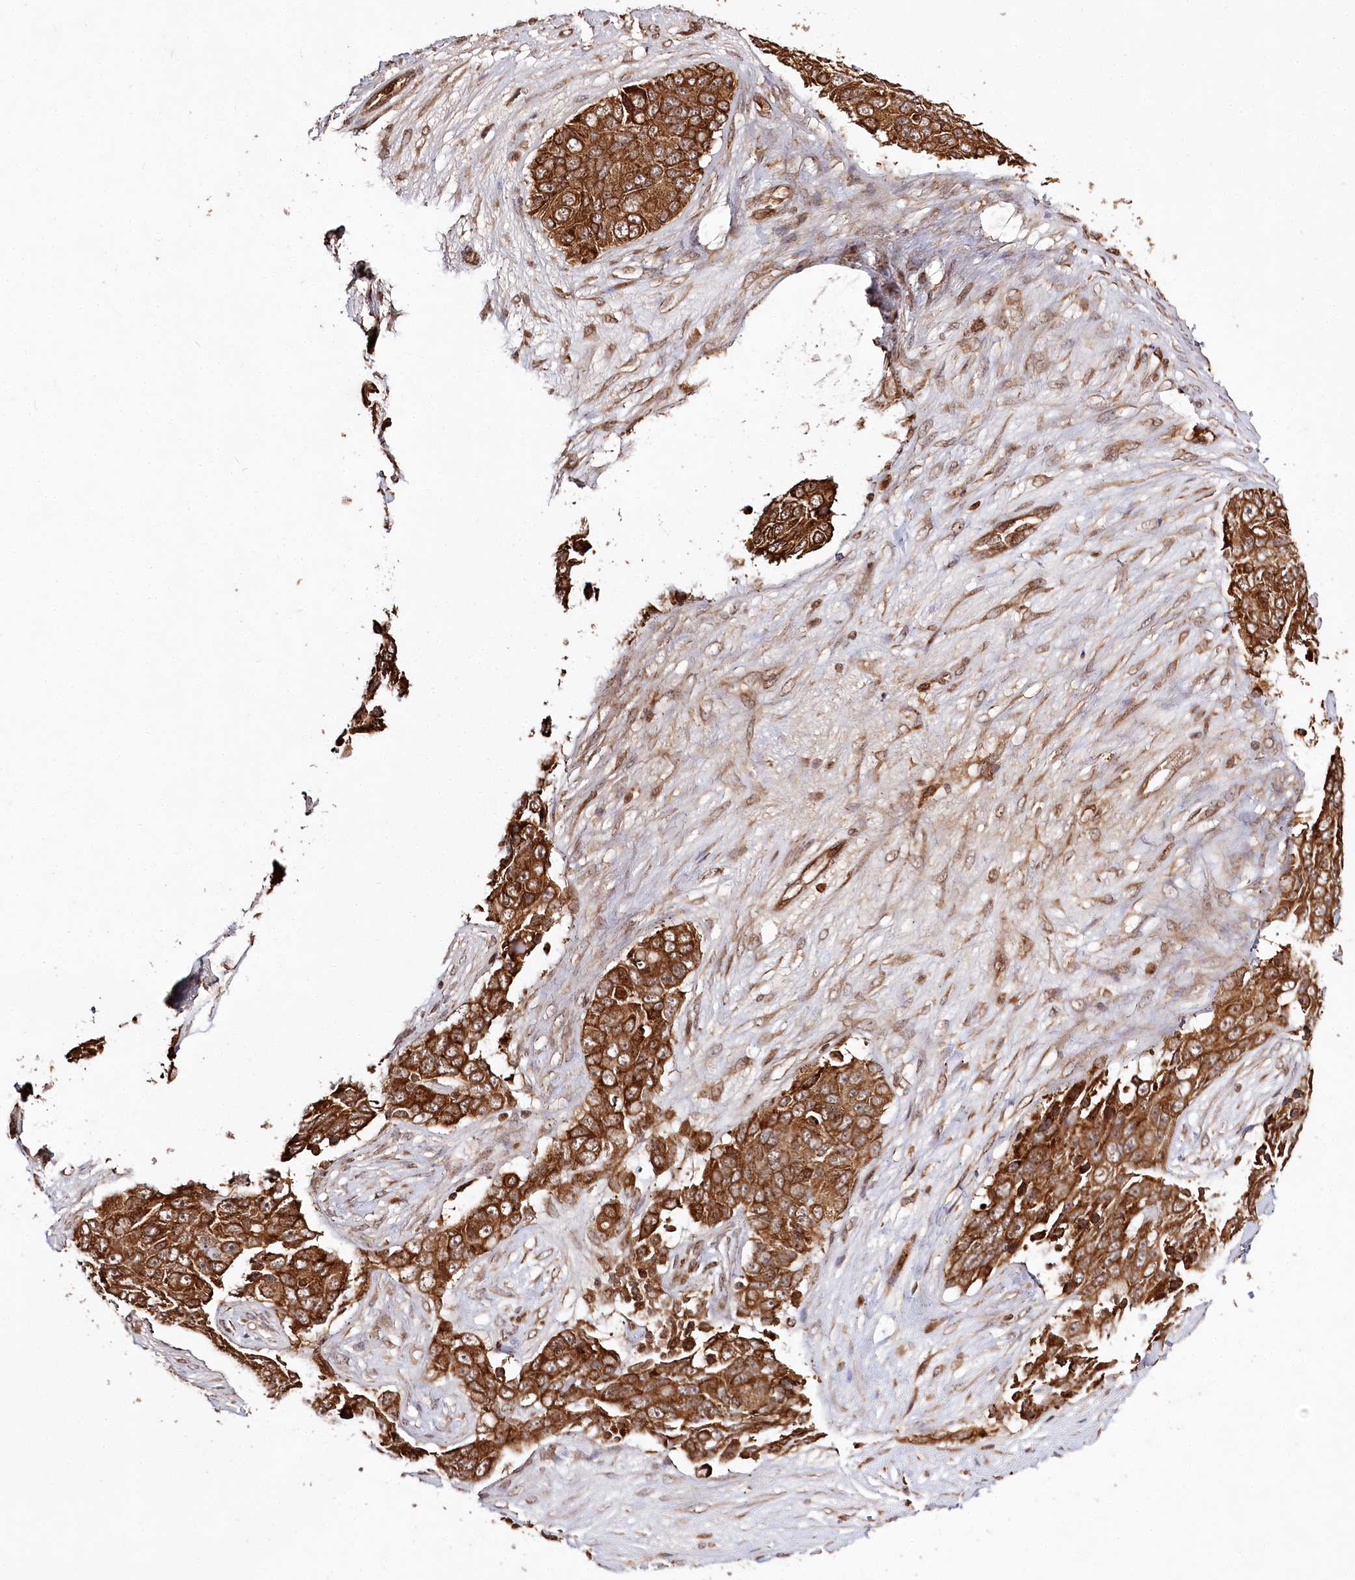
{"staining": {"intensity": "strong", "quantity": ">75%", "location": "cytoplasmic/membranous"}, "tissue": "ovarian cancer", "cell_type": "Tumor cells", "image_type": "cancer", "snomed": [{"axis": "morphology", "description": "Carcinoma, endometroid"}, {"axis": "topography", "description": "Ovary"}], "caption": "Ovarian cancer stained with a protein marker exhibits strong staining in tumor cells.", "gene": "ULK2", "patient": {"sex": "female", "age": 51}}